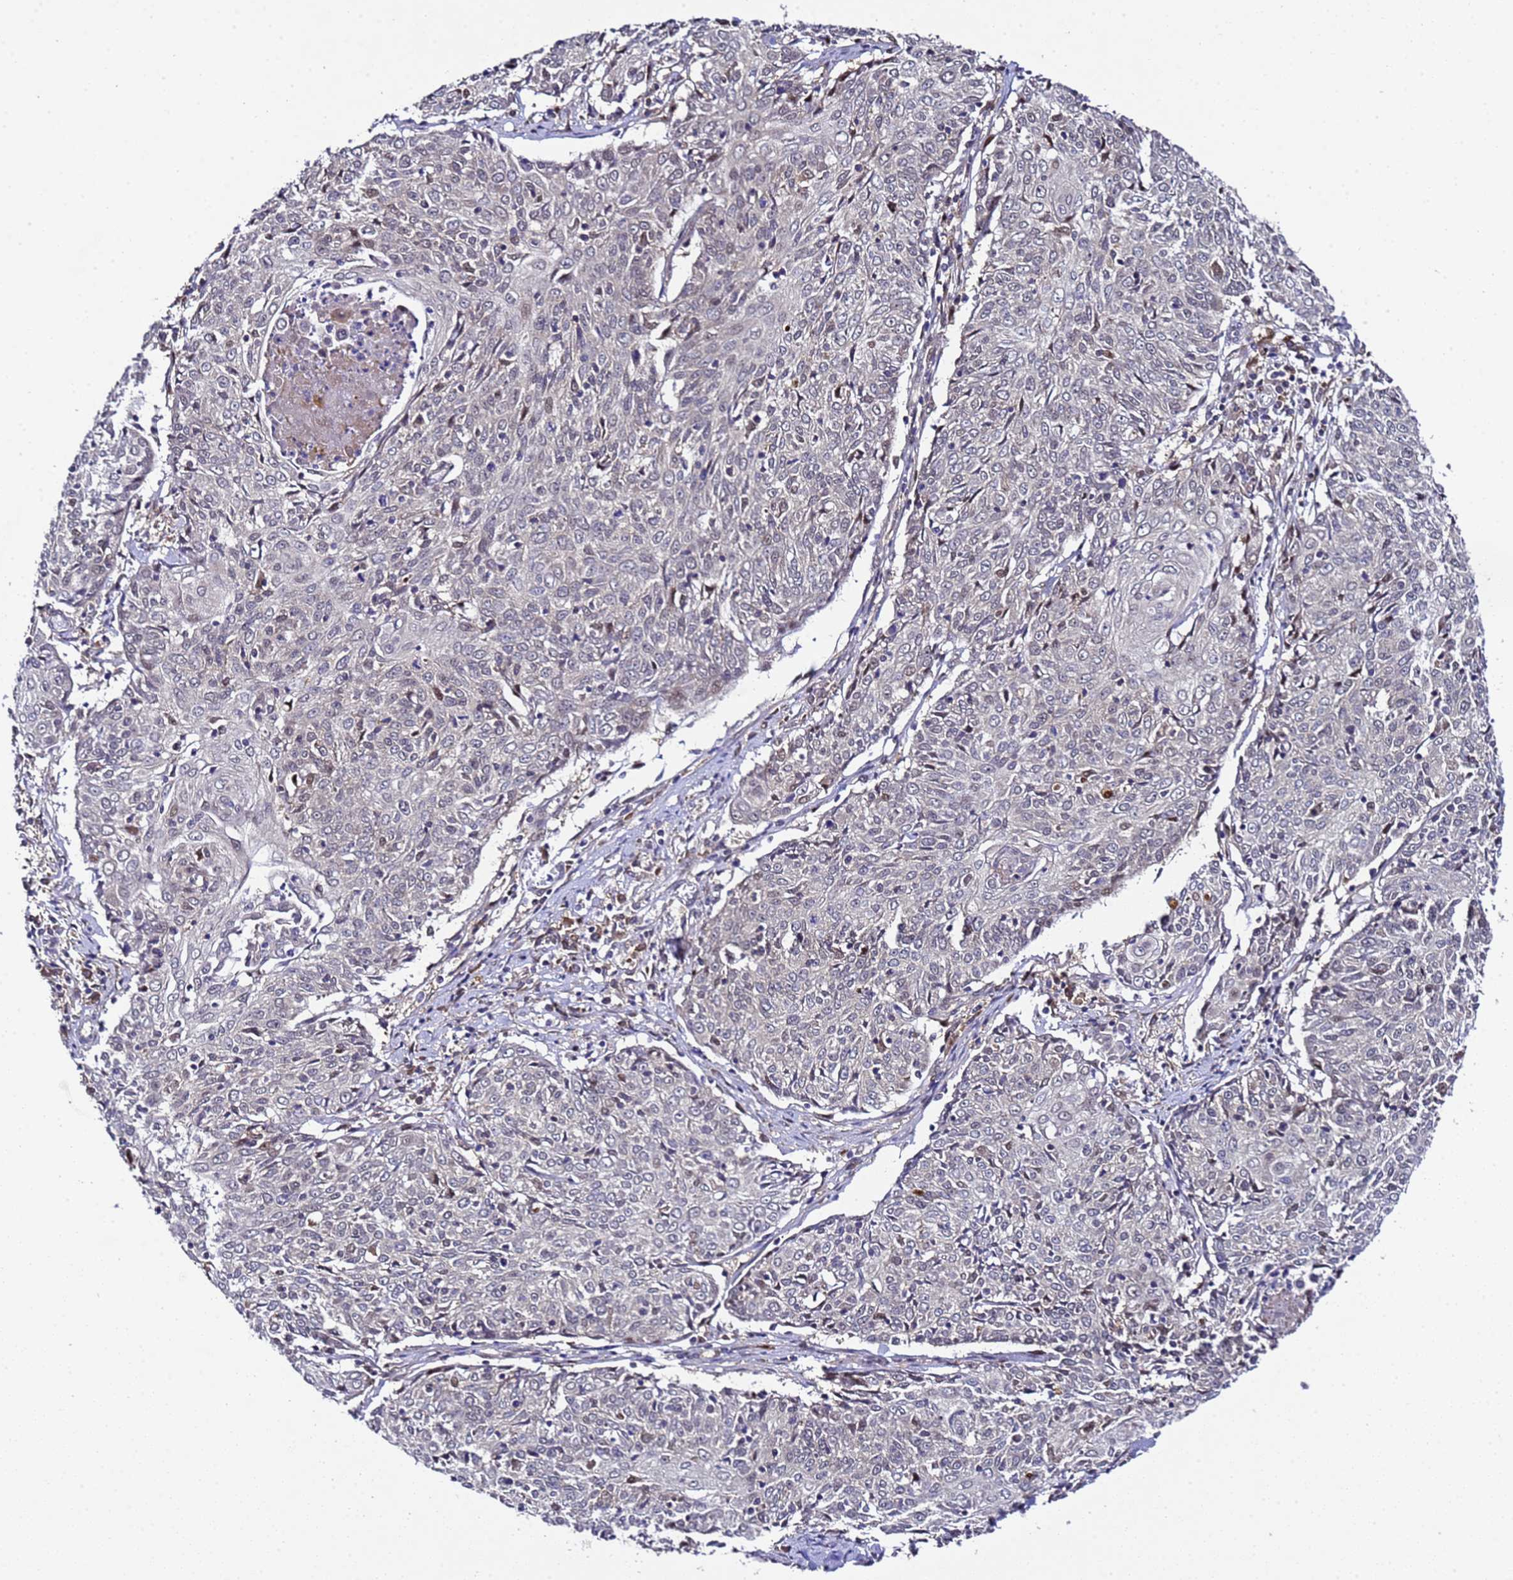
{"staining": {"intensity": "negative", "quantity": "none", "location": "none"}, "tissue": "cervical cancer", "cell_type": "Tumor cells", "image_type": "cancer", "snomed": [{"axis": "morphology", "description": "Squamous cell carcinoma, NOS"}, {"axis": "topography", "description": "Cervix"}], "caption": "Image shows no protein positivity in tumor cells of cervical squamous cell carcinoma tissue. (Stains: DAB IHC with hematoxylin counter stain, Microscopy: brightfield microscopy at high magnification).", "gene": "ALG3", "patient": {"sex": "female", "age": 48}}